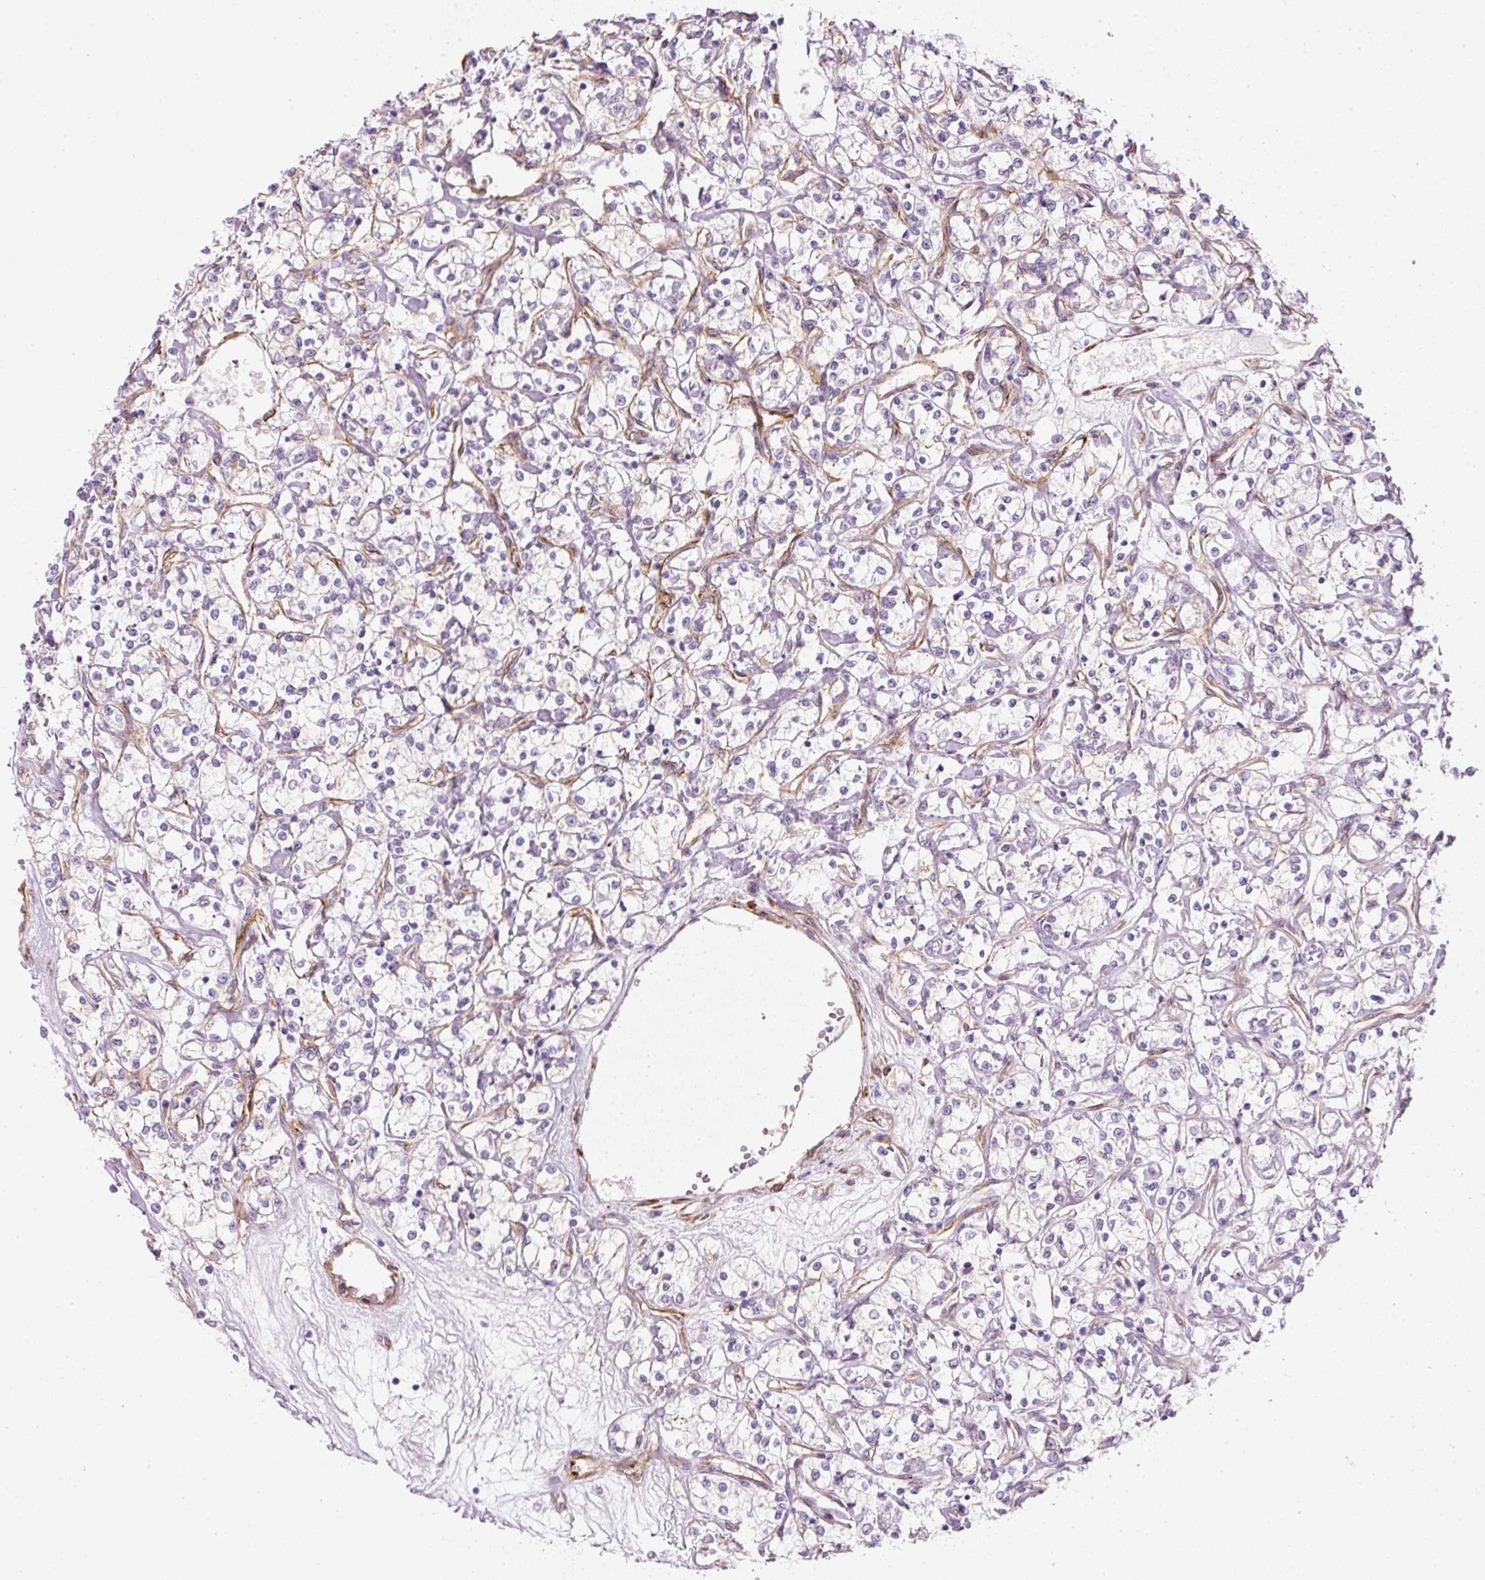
{"staining": {"intensity": "negative", "quantity": "none", "location": "none"}, "tissue": "renal cancer", "cell_type": "Tumor cells", "image_type": "cancer", "snomed": [{"axis": "morphology", "description": "Adenocarcinoma, NOS"}, {"axis": "topography", "description": "Kidney"}], "caption": "Immunohistochemistry (IHC) micrograph of neoplastic tissue: adenocarcinoma (renal) stained with DAB (3,3'-diaminobenzidine) displays no significant protein expression in tumor cells.", "gene": "CAVIN3", "patient": {"sex": "female", "age": 59}}